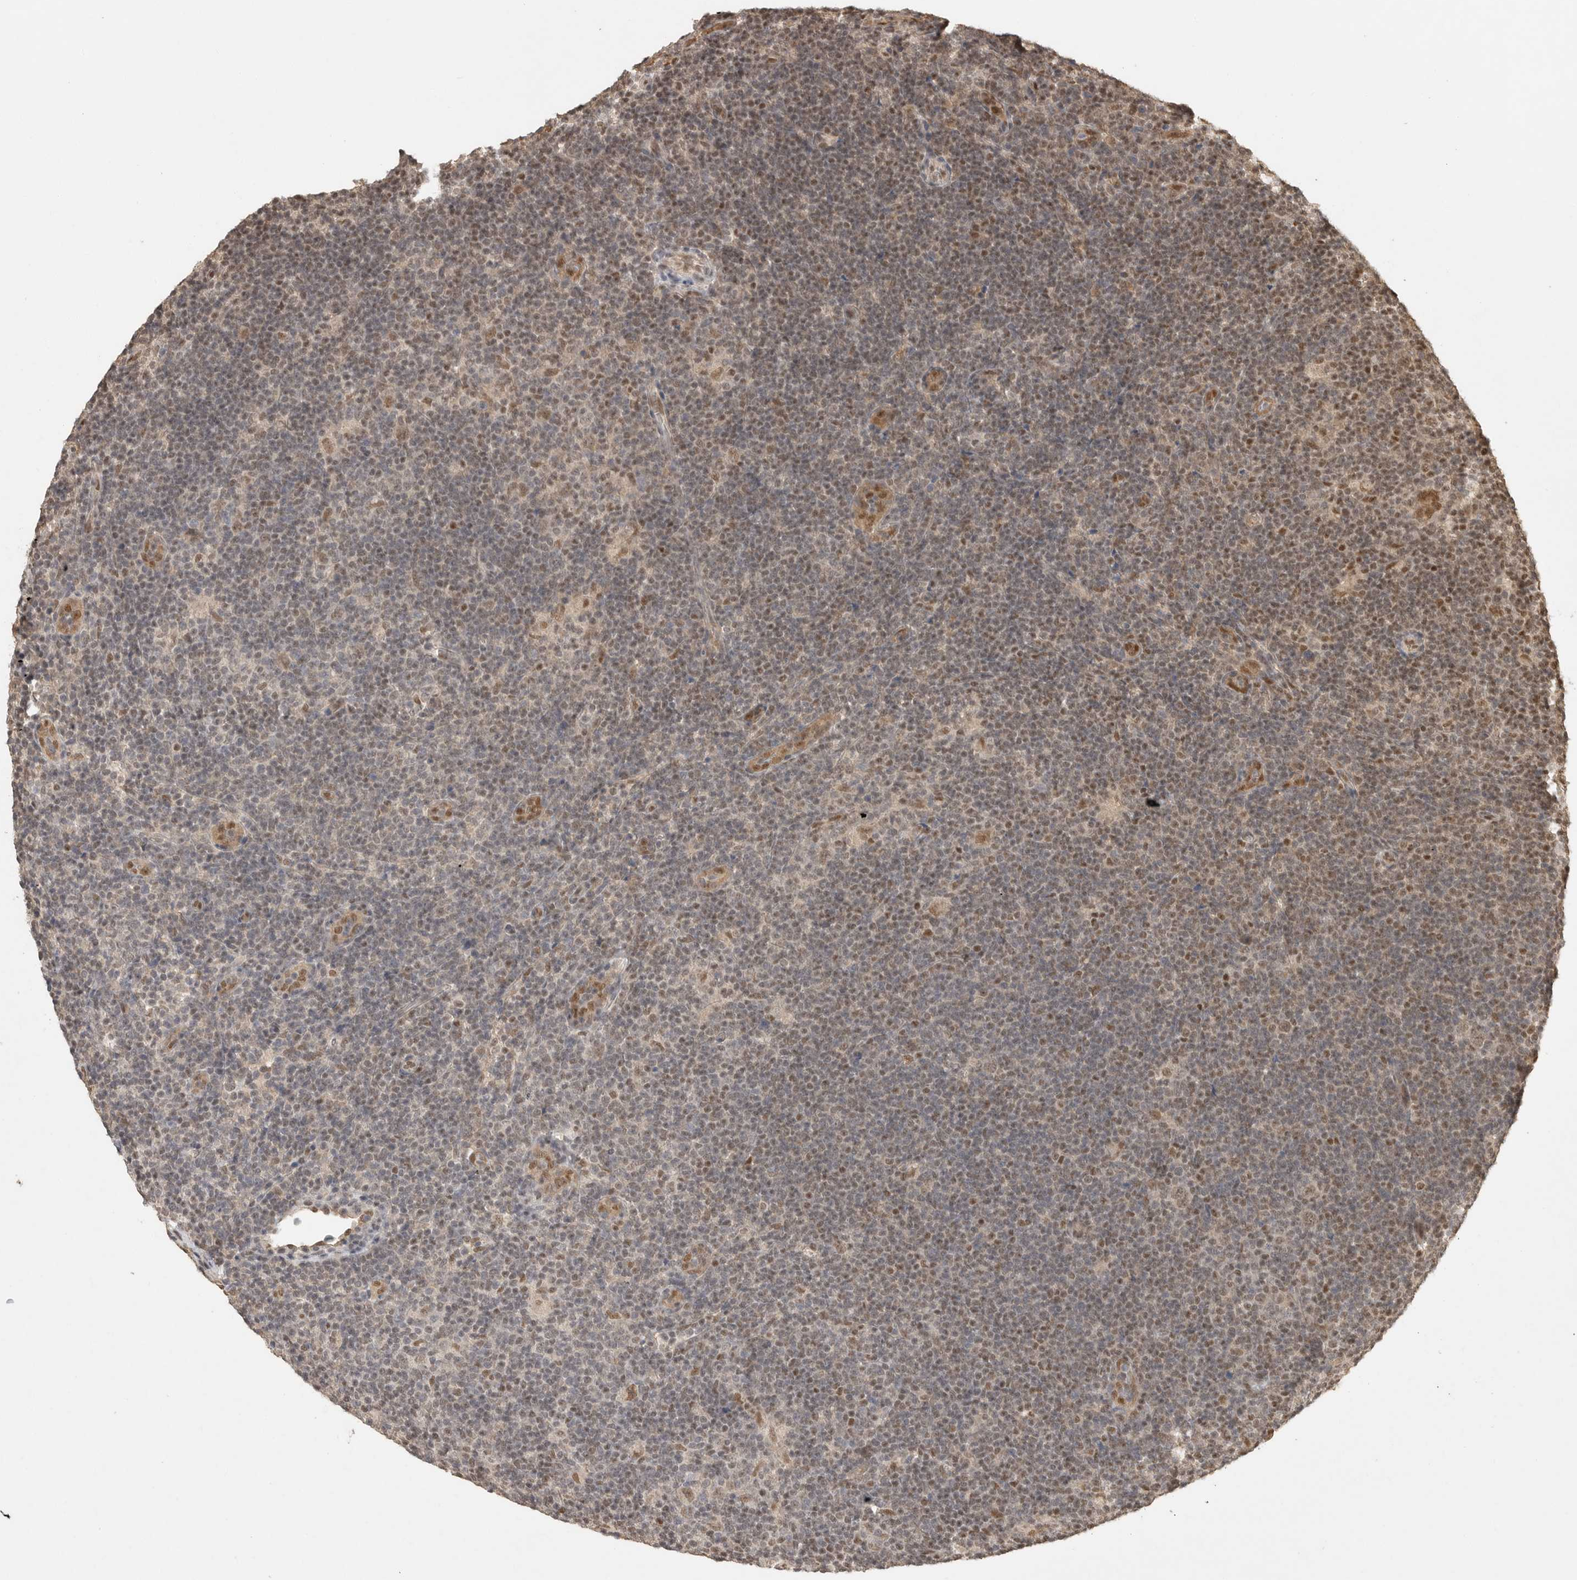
{"staining": {"intensity": "weak", "quantity": ">75%", "location": "cytoplasmic/membranous,nuclear"}, "tissue": "lymphoma", "cell_type": "Tumor cells", "image_type": "cancer", "snomed": [{"axis": "morphology", "description": "Hodgkin's disease, NOS"}, {"axis": "topography", "description": "Lymph node"}], "caption": "The histopathology image shows staining of Hodgkin's disease, revealing weak cytoplasmic/membranous and nuclear protein positivity (brown color) within tumor cells. Using DAB (3,3'-diaminobenzidine) (brown) and hematoxylin (blue) stains, captured at high magnification using brightfield microscopy.", "gene": "DFFA", "patient": {"sex": "female", "age": 57}}